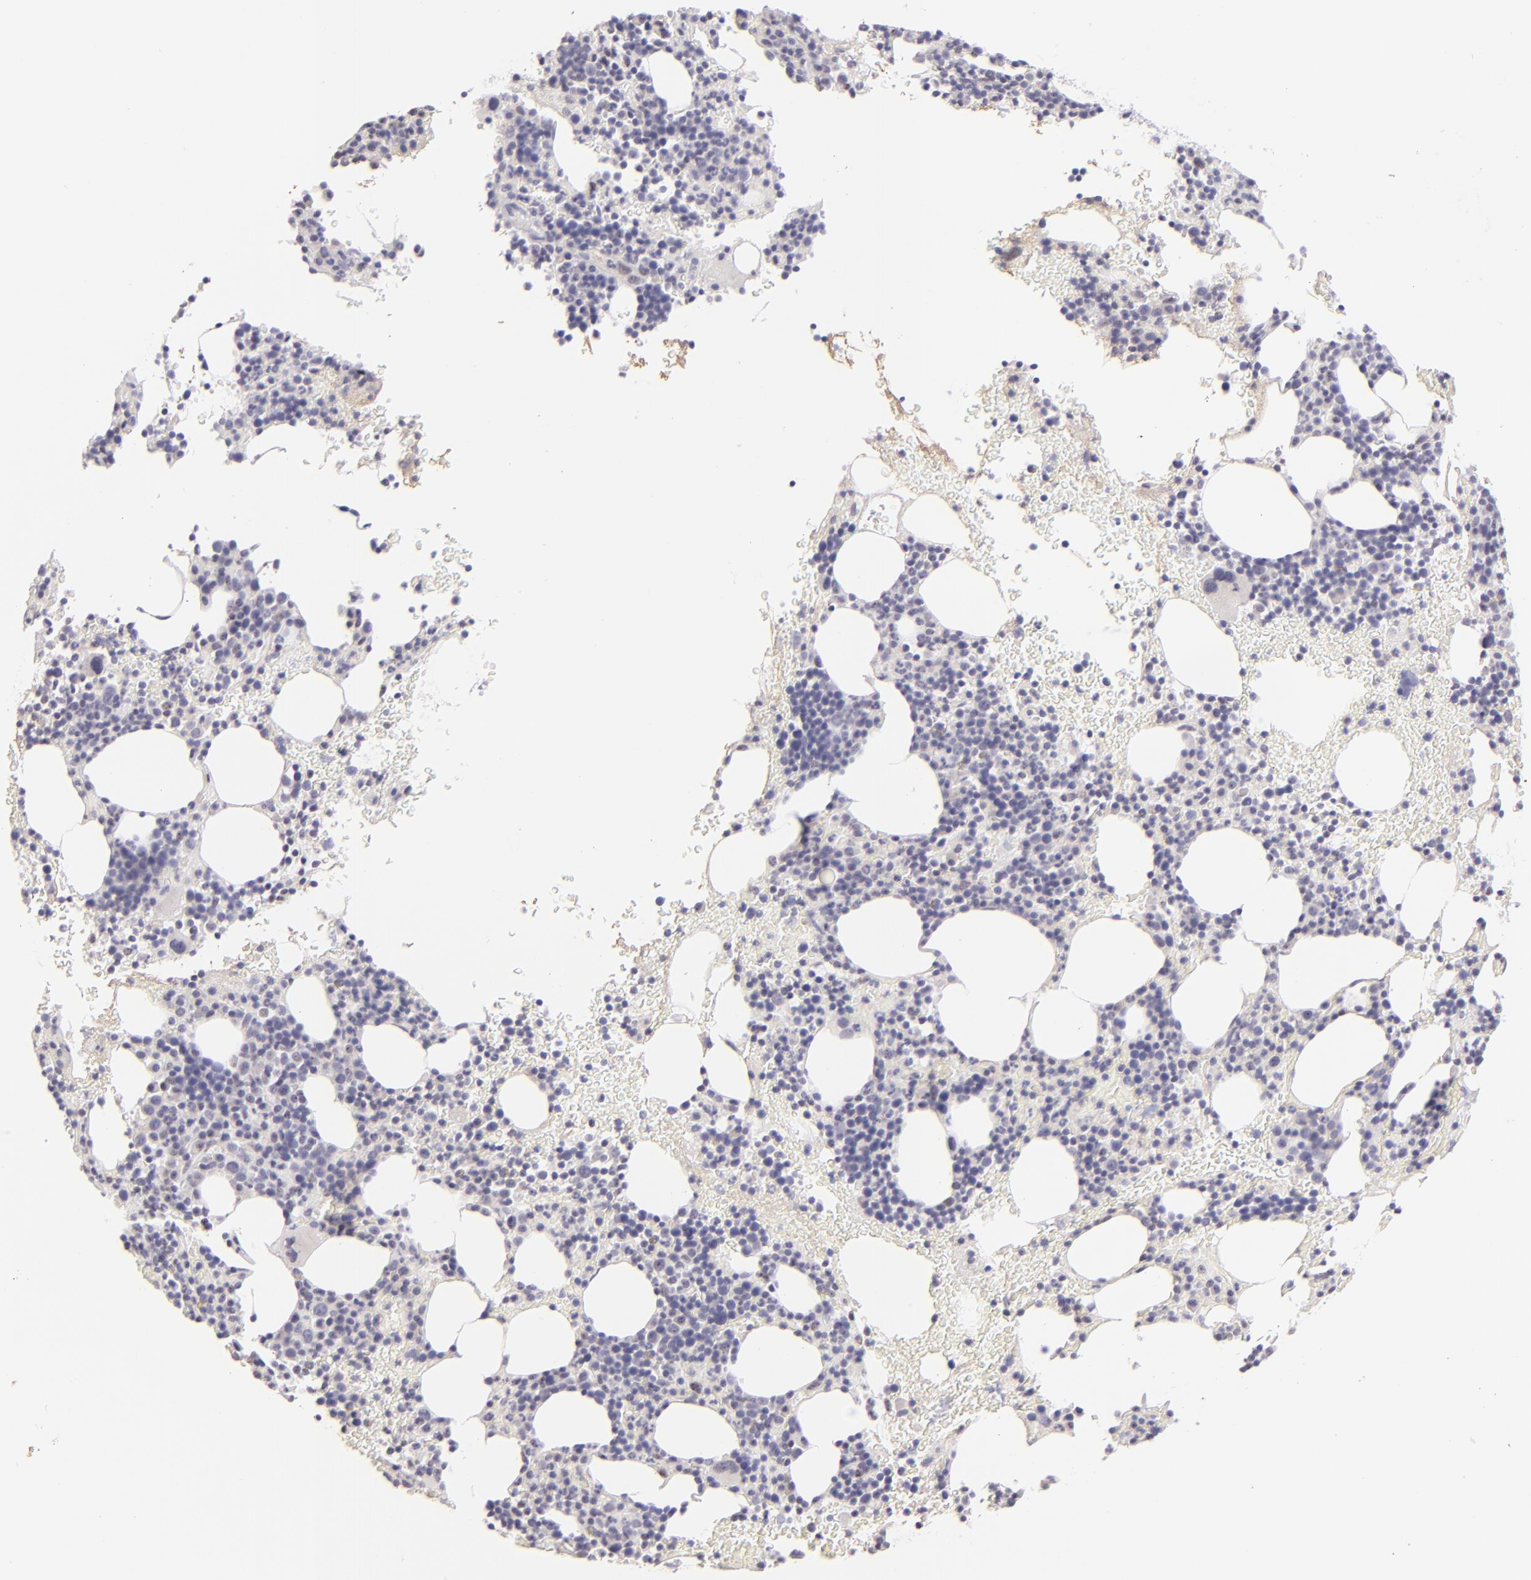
{"staining": {"intensity": "negative", "quantity": "none", "location": "none"}, "tissue": "bone marrow", "cell_type": "Hematopoietic cells", "image_type": "normal", "snomed": [{"axis": "morphology", "description": "Normal tissue, NOS"}, {"axis": "topography", "description": "Bone marrow"}], "caption": "An immunohistochemistry histopathology image of normal bone marrow is shown. There is no staining in hematopoietic cells of bone marrow. (Immunohistochemistry, brightfield microscopy, high magnification).", "gene": "MAGEA1", "patient": {"sex": "male", "age": 86}}